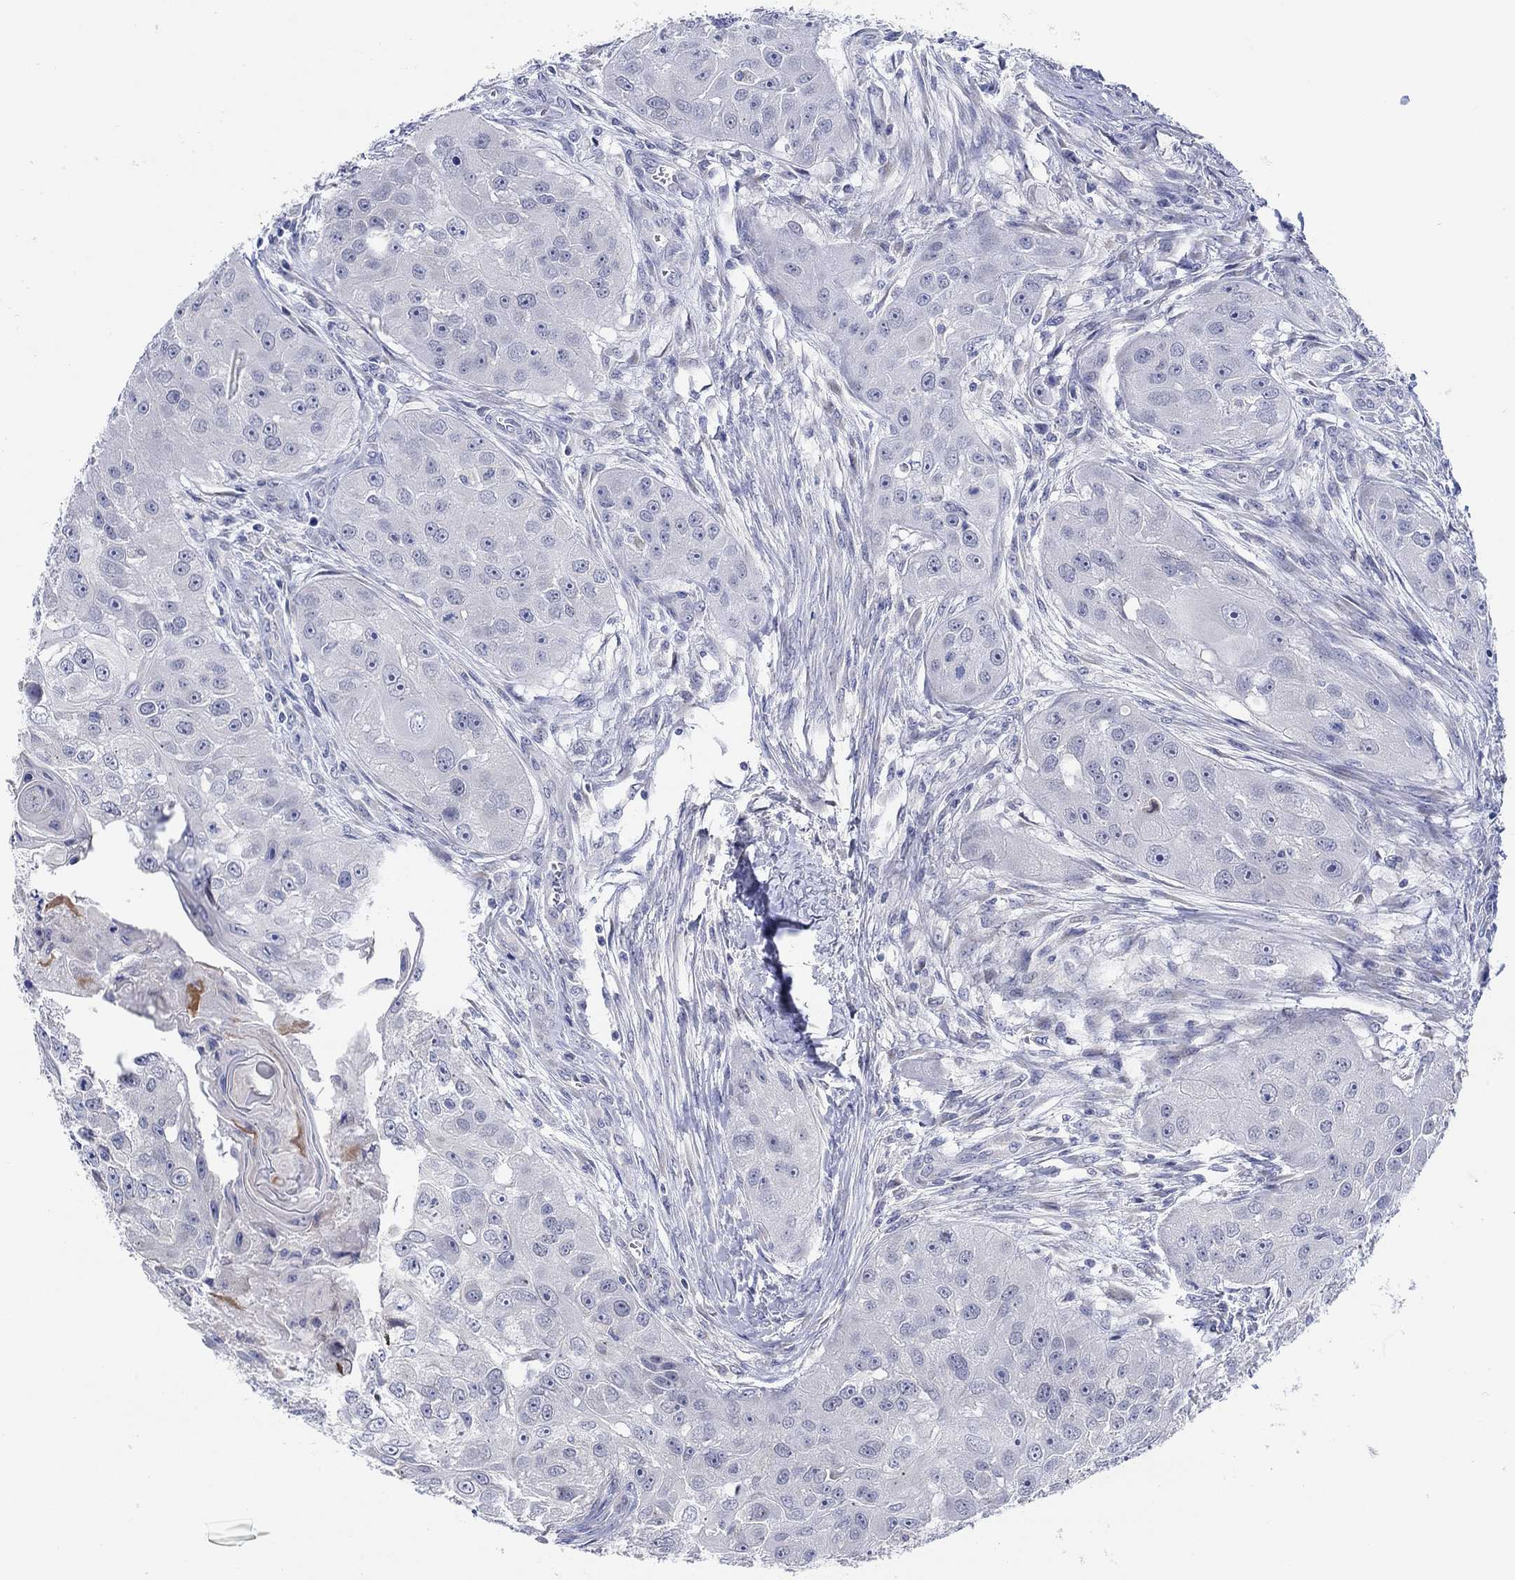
{"staining": {"intensity": "negative", "quantity": "none", "location": "none"}, "tissue": "head and neck cancer", "cell_type": "Tumor cells", "image_type": "cancer", "snomed": [{"axis": "morphology", "description": "Normal tissue, NOS"}, {"axis": "morphology", "description": "Squamous cell carcinoma, NOS"}, {"axis": "topography", "description": "Skeletal muscle"}, {"axis": "topography", "description": "Head-Neck"}], "caption": "An immunohistochemistry histopathology image of squamous cell carcinoma (head and neck) is shown. There is no staining in tumor cells of squamous cell carcinoma (head and neck). Nuclei are stained in blue.", "gene": "KRT222", "patient": {"sex": "male", "age": 51}}